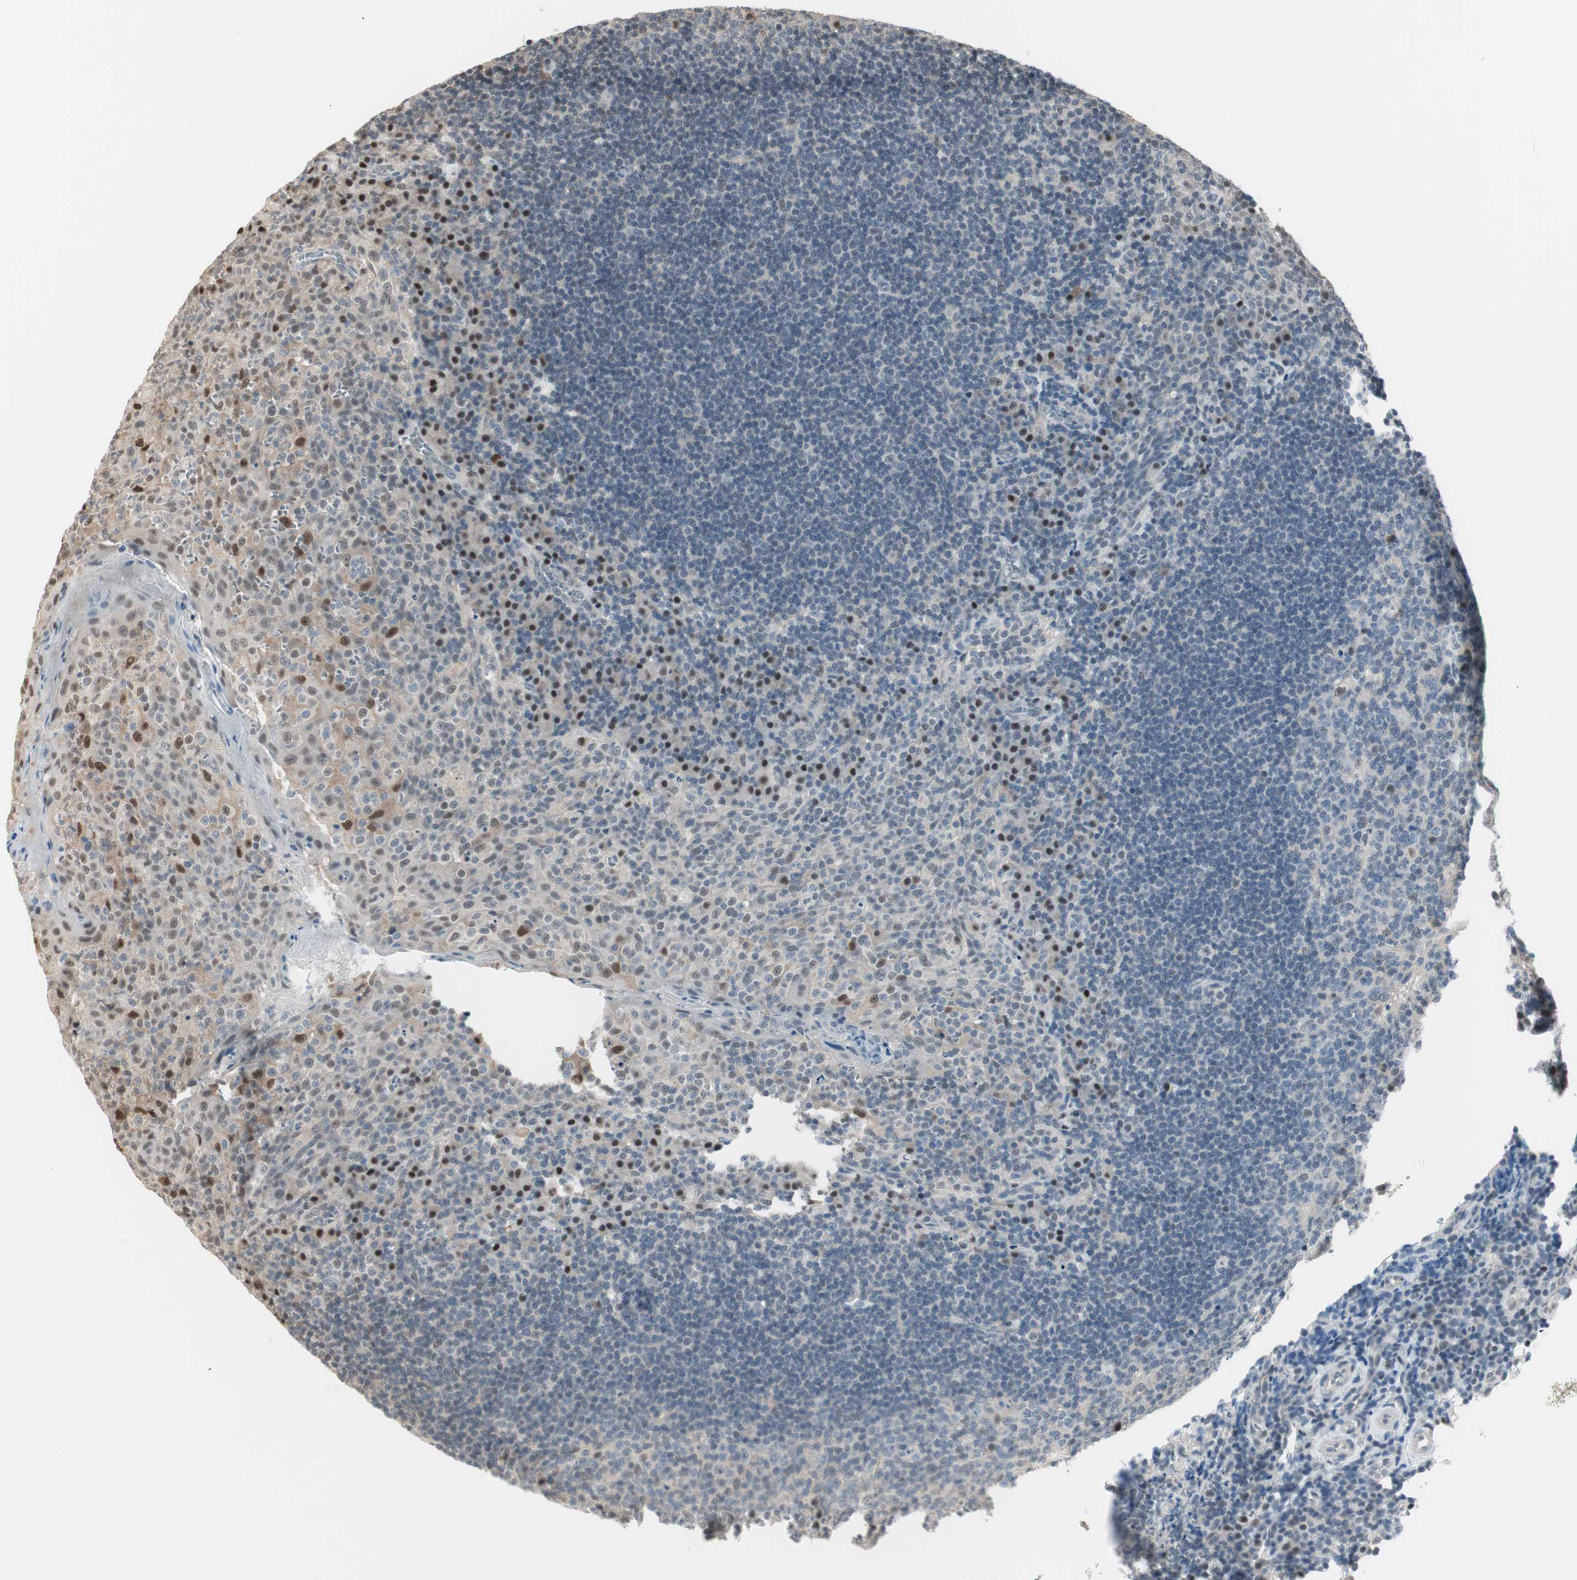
{"staining": {"intensity": "weak", "quantity": ">75%", "location": "nuclear"}, "tissue": "tonsil", "cell_type": "Germinal center cells", "image_type": "normal", "snomed": [{"axis": "morphology", "description": "Normal tissue, NOS"}, {"axis": "topography", "description": "Tonsil"}], "caption": "This image demonstrates IHC staining of unremarkable human tonsil, with low weak nuclear positivity in approximately >75% of germinal center cells.", "gene": "LONP2", "patient": {"sex": "male", "age": 17}}